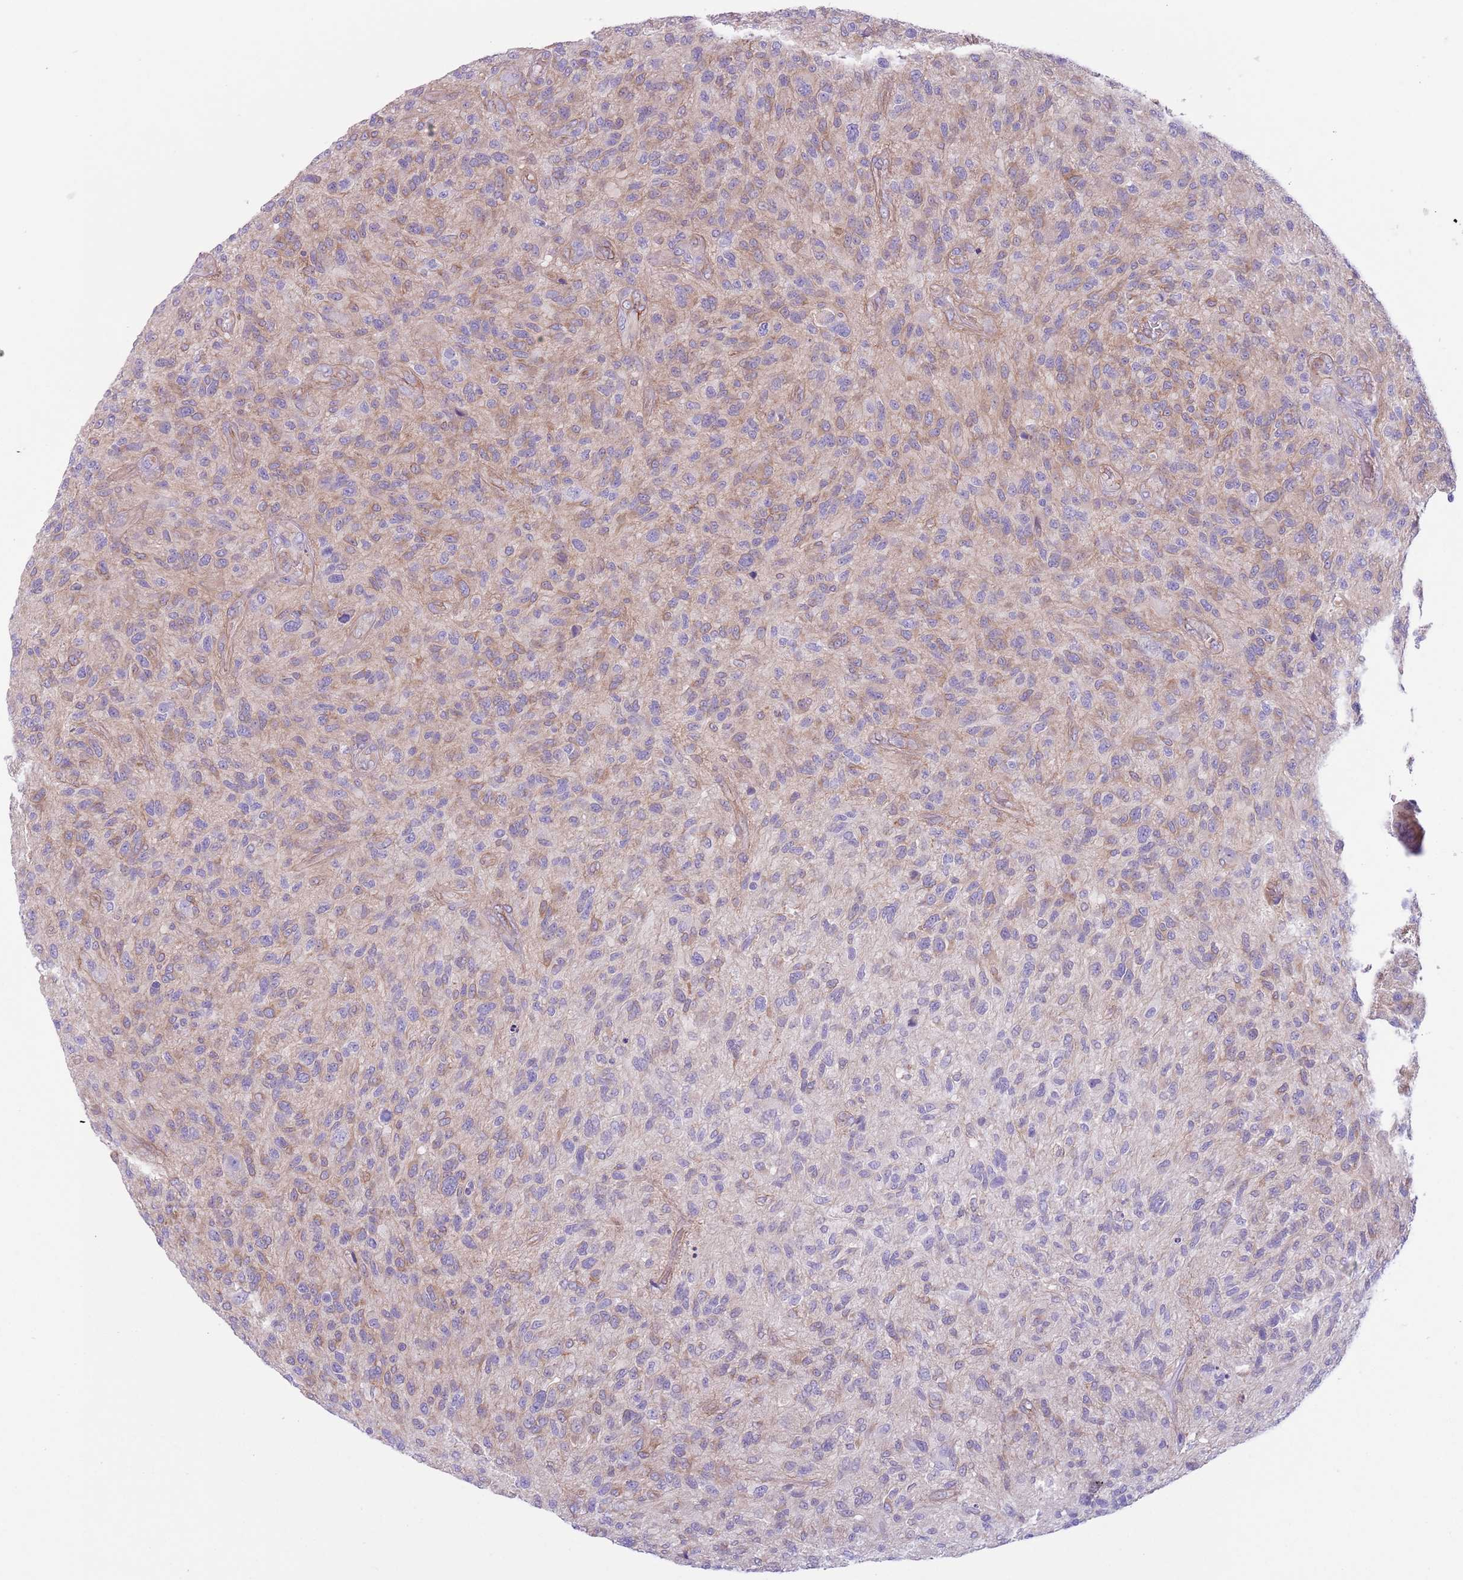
{"staining": {"intensity": "negative", "quantity": "none", "location": "none"}, "tissue": "glioma", "cell_type": "Tumor cells", "image_type": "cancer", "snomed": [{"axis": "morphology", "description": "Glioma, malignant, High grade"}, {"axis": "topography", "description": "Brain"}], "caption": "IHC image of malignant glioma (high-grade) stained for a protein (brown), which exhibits no staining in tumor cells.", "gene": "RBP3", "patient": {"sex": "male", "age": 47}}